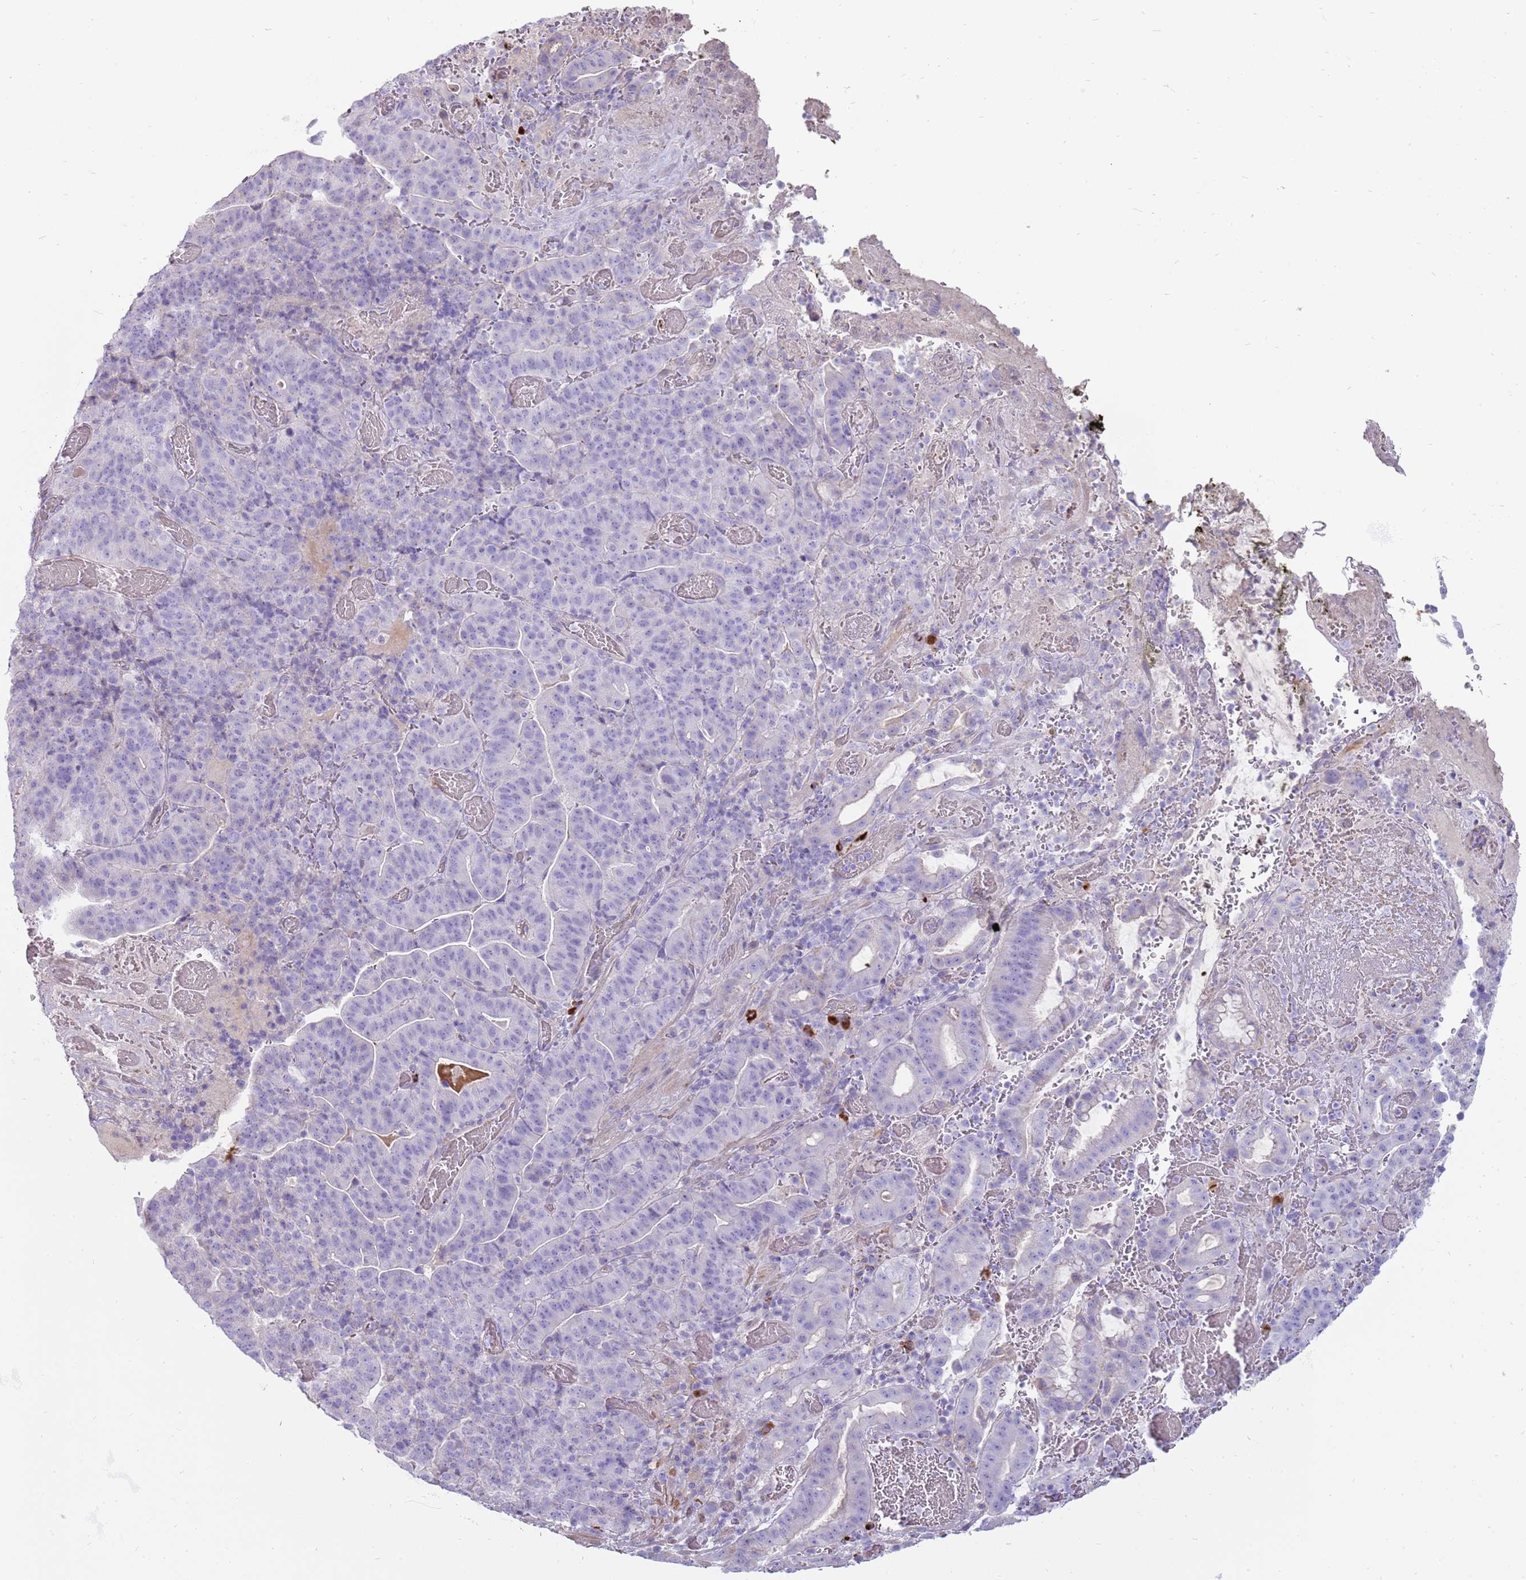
{"staining": {"intensity": "negative", "quantity": "none", "location": "none"}, "tissue": "stomach cancer", "cell_type": "Tumor cells", "image_type": "cancer", "snomed": [{"axis": "morphology", "description": "Adenocarcinoma, NOS"}, {"axis": "topography", "description": "Stomach"}], "caption": "Tumor cells show no significant protein expression in stomach cancer (adenocarcinoma).", "gene": "MCUB", "patient": {"sex": "male", "age": 48}}